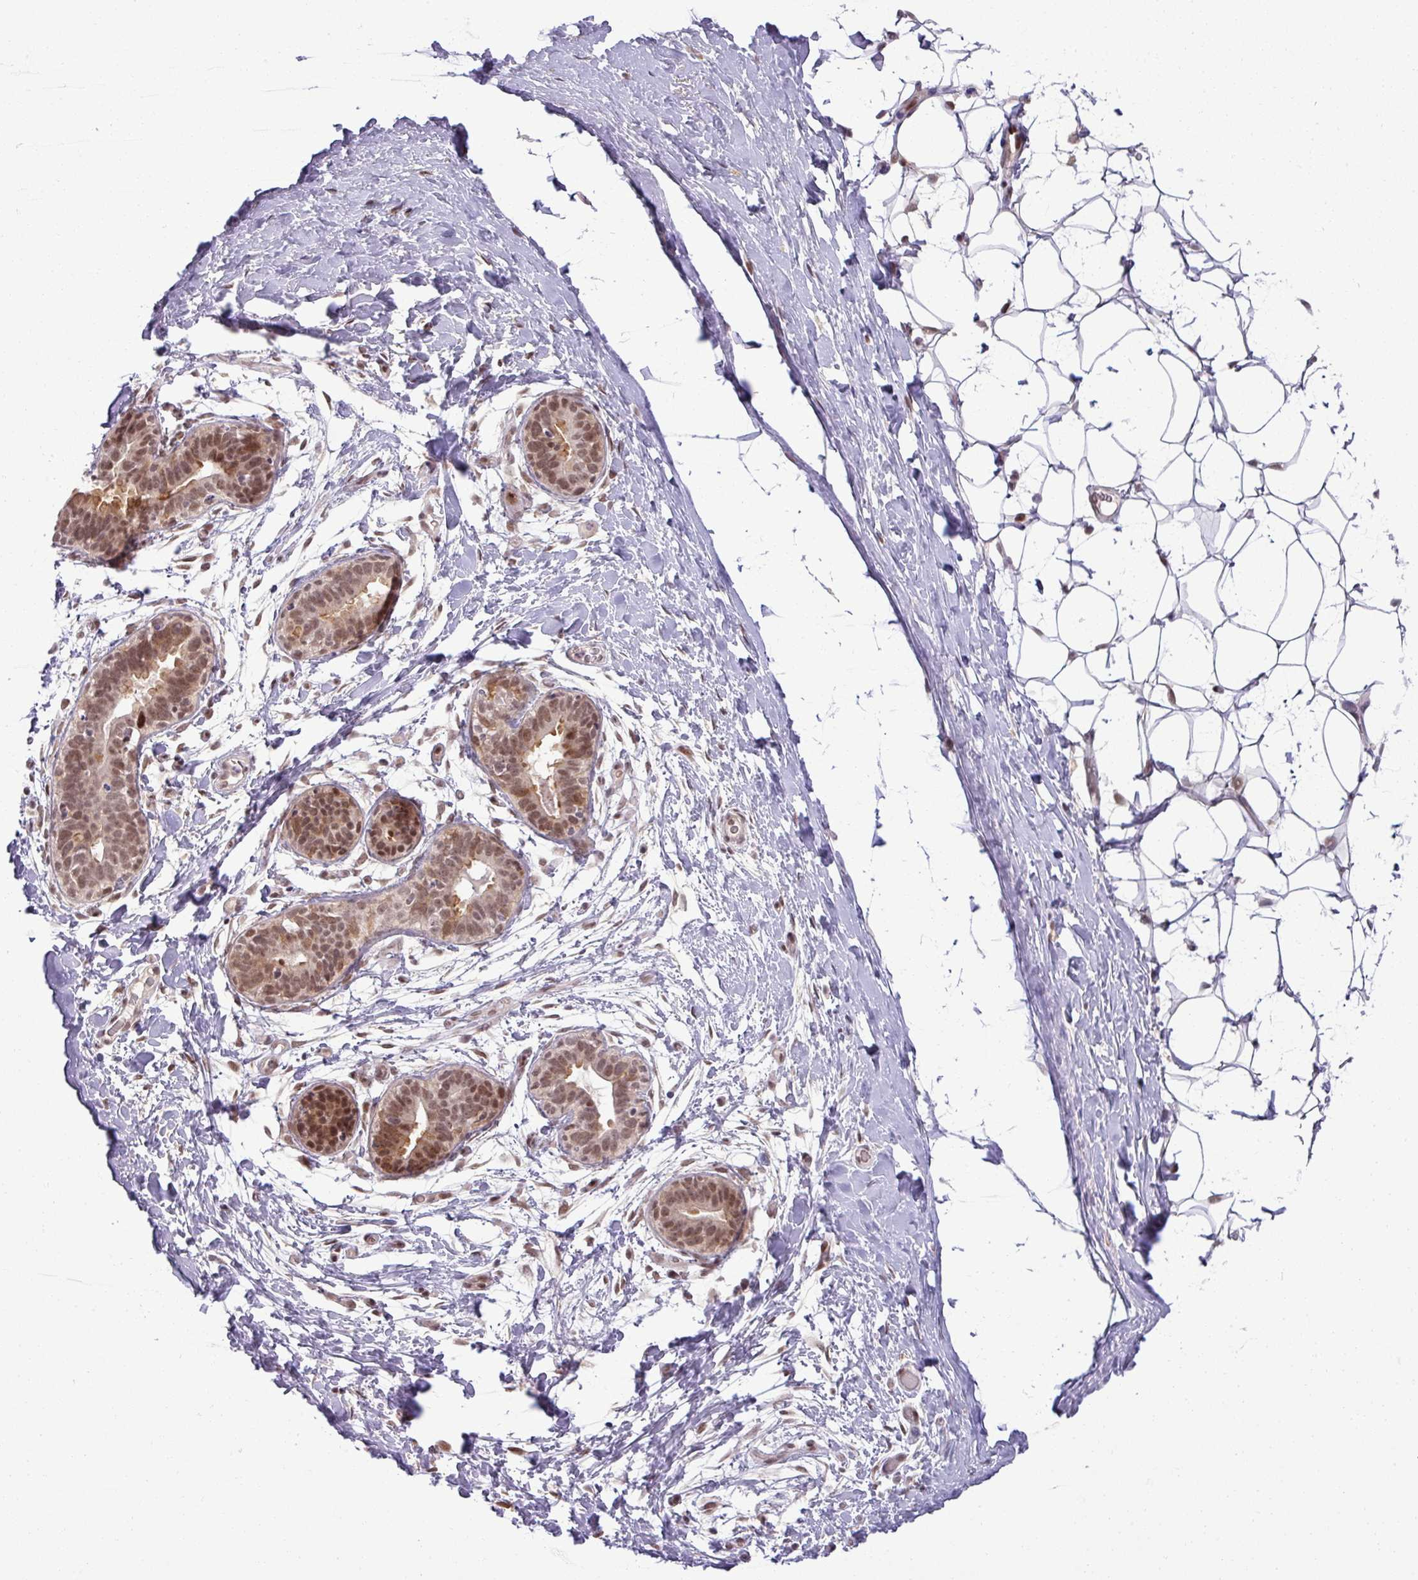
{"staining": {"intensity": "negative", "quantity": "none", "location": "none"}, "tissue": "adipose tissue", "cell_type": "Adipocytes", "image_type": "normal", "snomed": [{"axis": "morphology", "description": "Normal tissue, NOS"}, {"axis": "topography", "description": "Breast"}], "caption": "High power microscopy histopathology image of an immunohistochemistry histopathology image of unremarkable adipose tissue, revealing no significant positivity in adipocytes.", "gene": "PTPN20", "patient": {"sex": "female", "age": 26}}